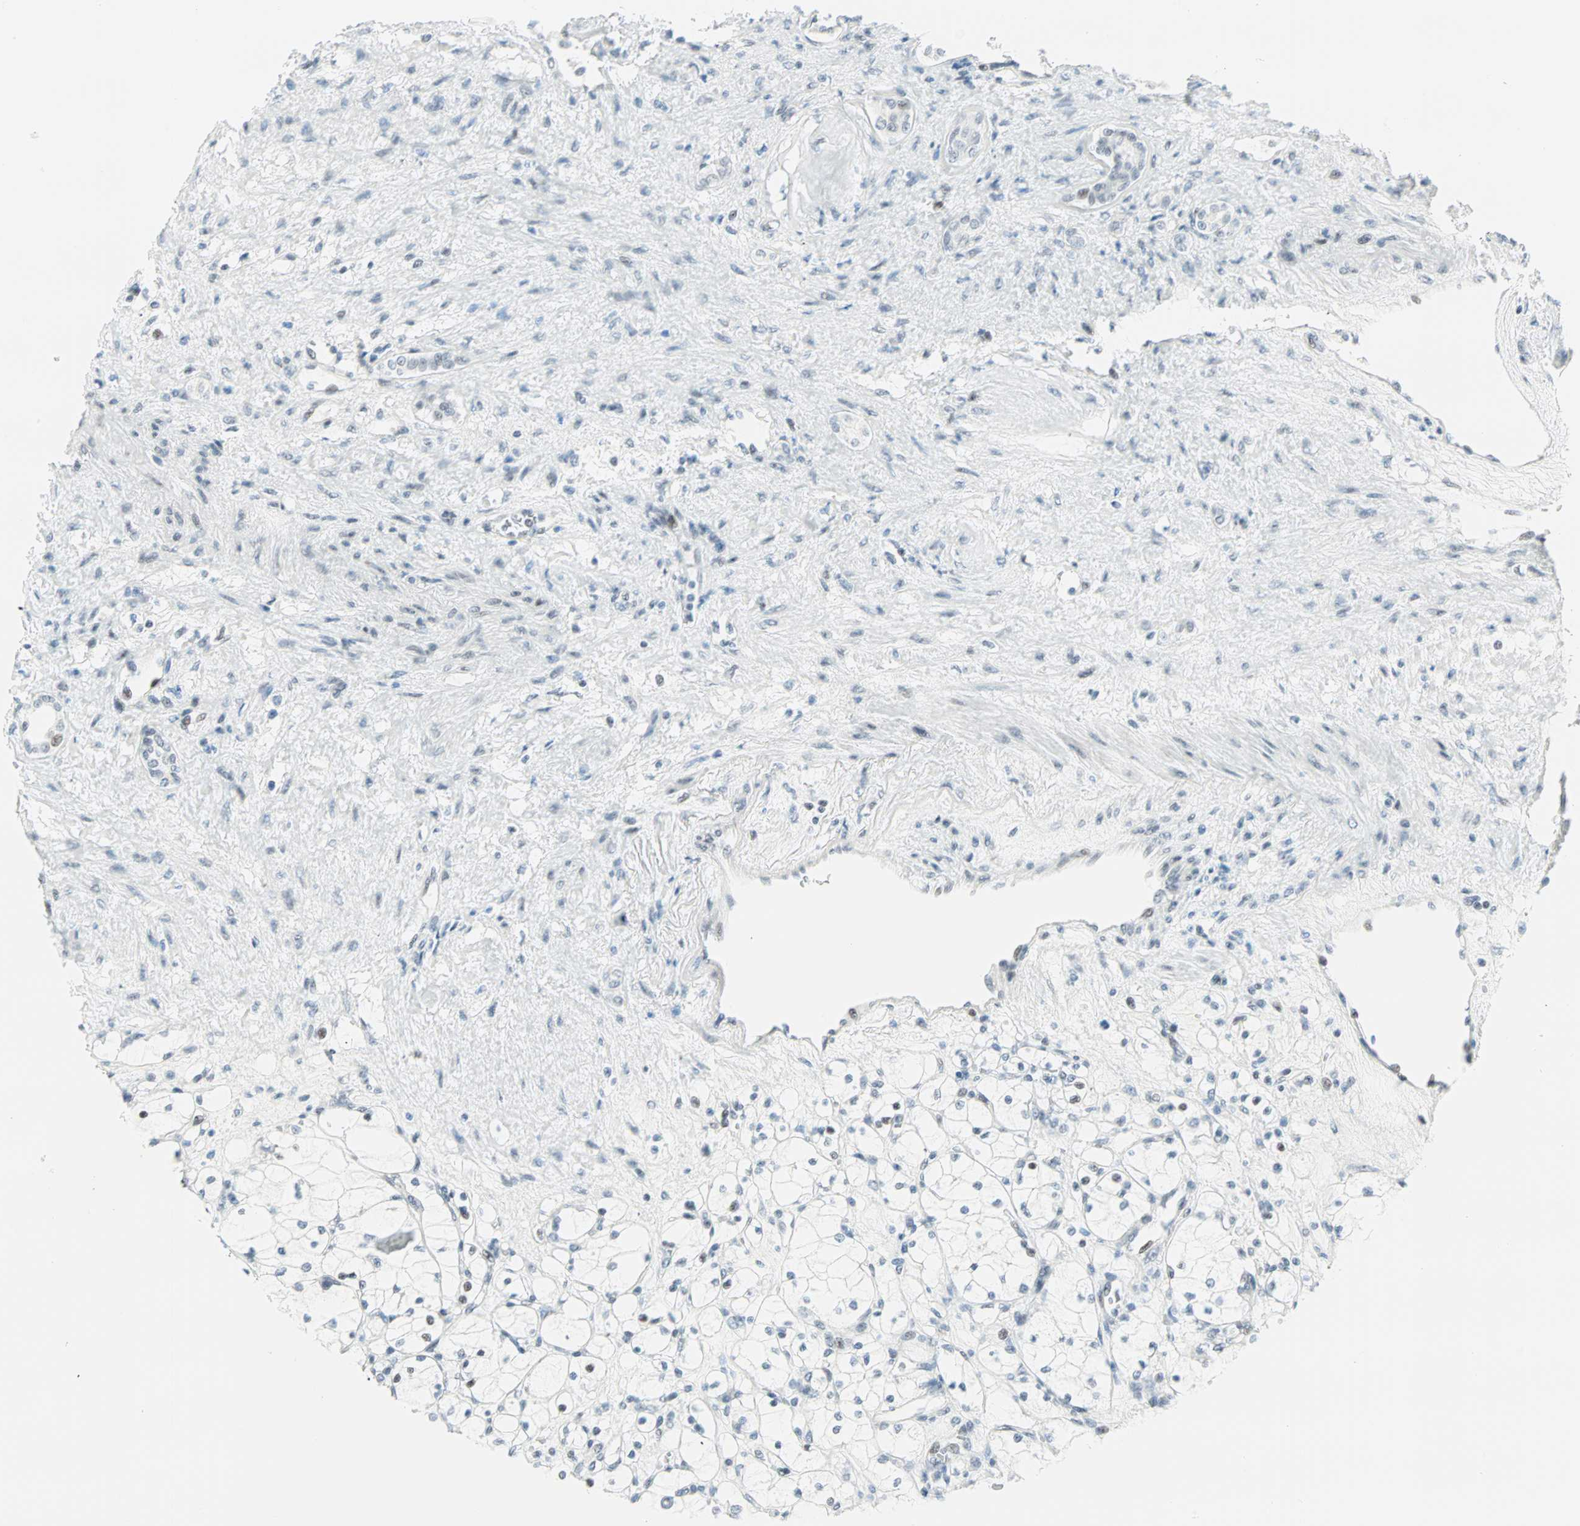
{"staining": {"intensity": "weak", "quantity": "25%-75%", "location": "nuclear"}, "tissue": "renal cancer", "cell_type": "Tumor cells", "image_type": "cancer", "snomed": [{"axis": "morphology", "description": "Adenocarcinoma, NOS"}, {"axis": "topography", "description": "Kidney"}], "caption": "Renal cancer (adenocarcinoma) was stained to show a protein in brown. There is low levels of weak nuclear staining in about 25%-75% of tumor cells.", "gene": "PKNOX1", "patient": {"sex": "female", "age": 83}}